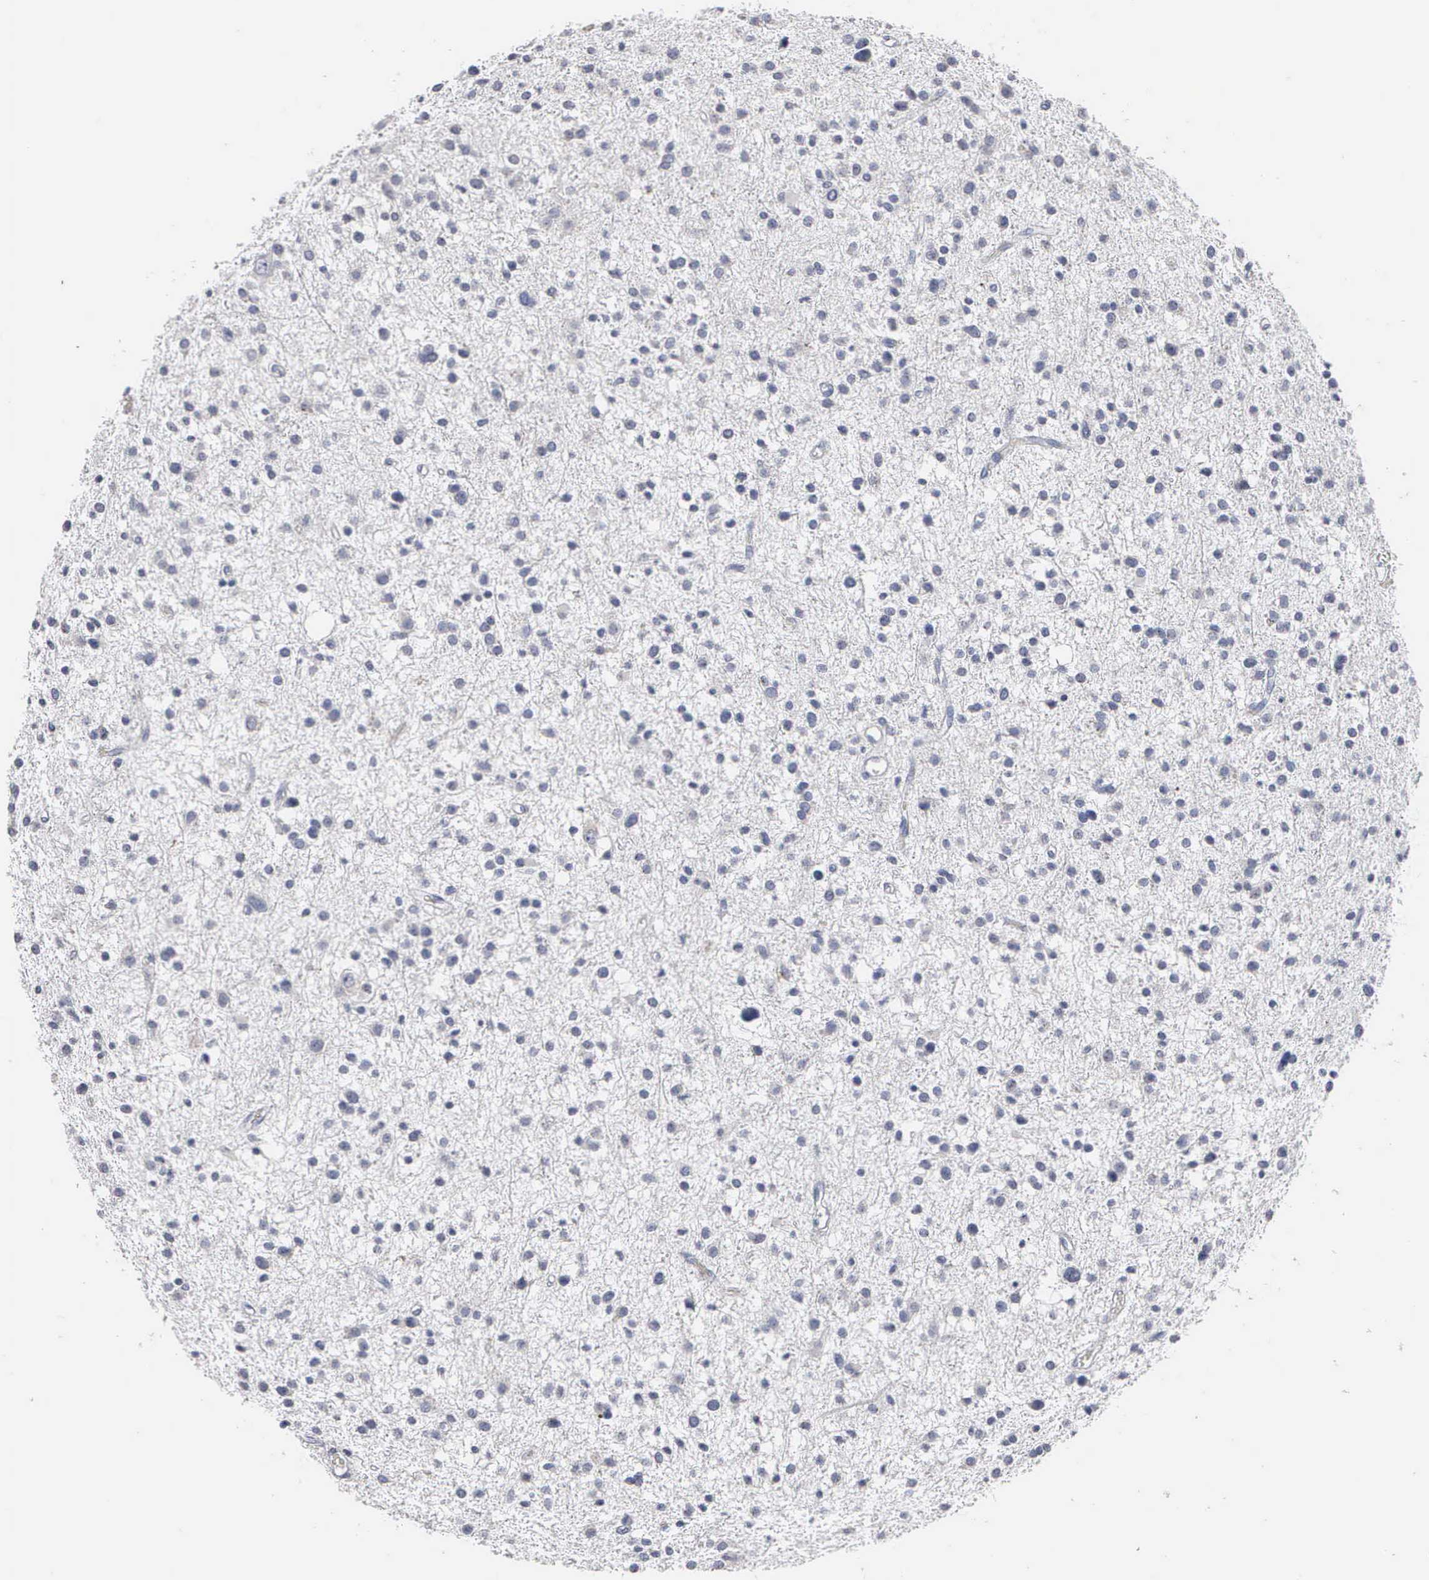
{"staining": {"intensity": "negative", "quantity": "none", "location": "none"}, "tissue": "glioma", "cell_type": "Tumor cells", "image_type": "cancer", "snomed": [{"axis": "morphology", "description": "Glioma, malignant, Low grade"}, {"axis": "topography", "description": "Brain"}], "caption": "An IHC micrograph of glioma is shown. There is no staining in tumor cells of glioma. Nuclei are stained in blue.", "gene": "ASPHD2", "patient": {"sex": "female", "age": 36}}